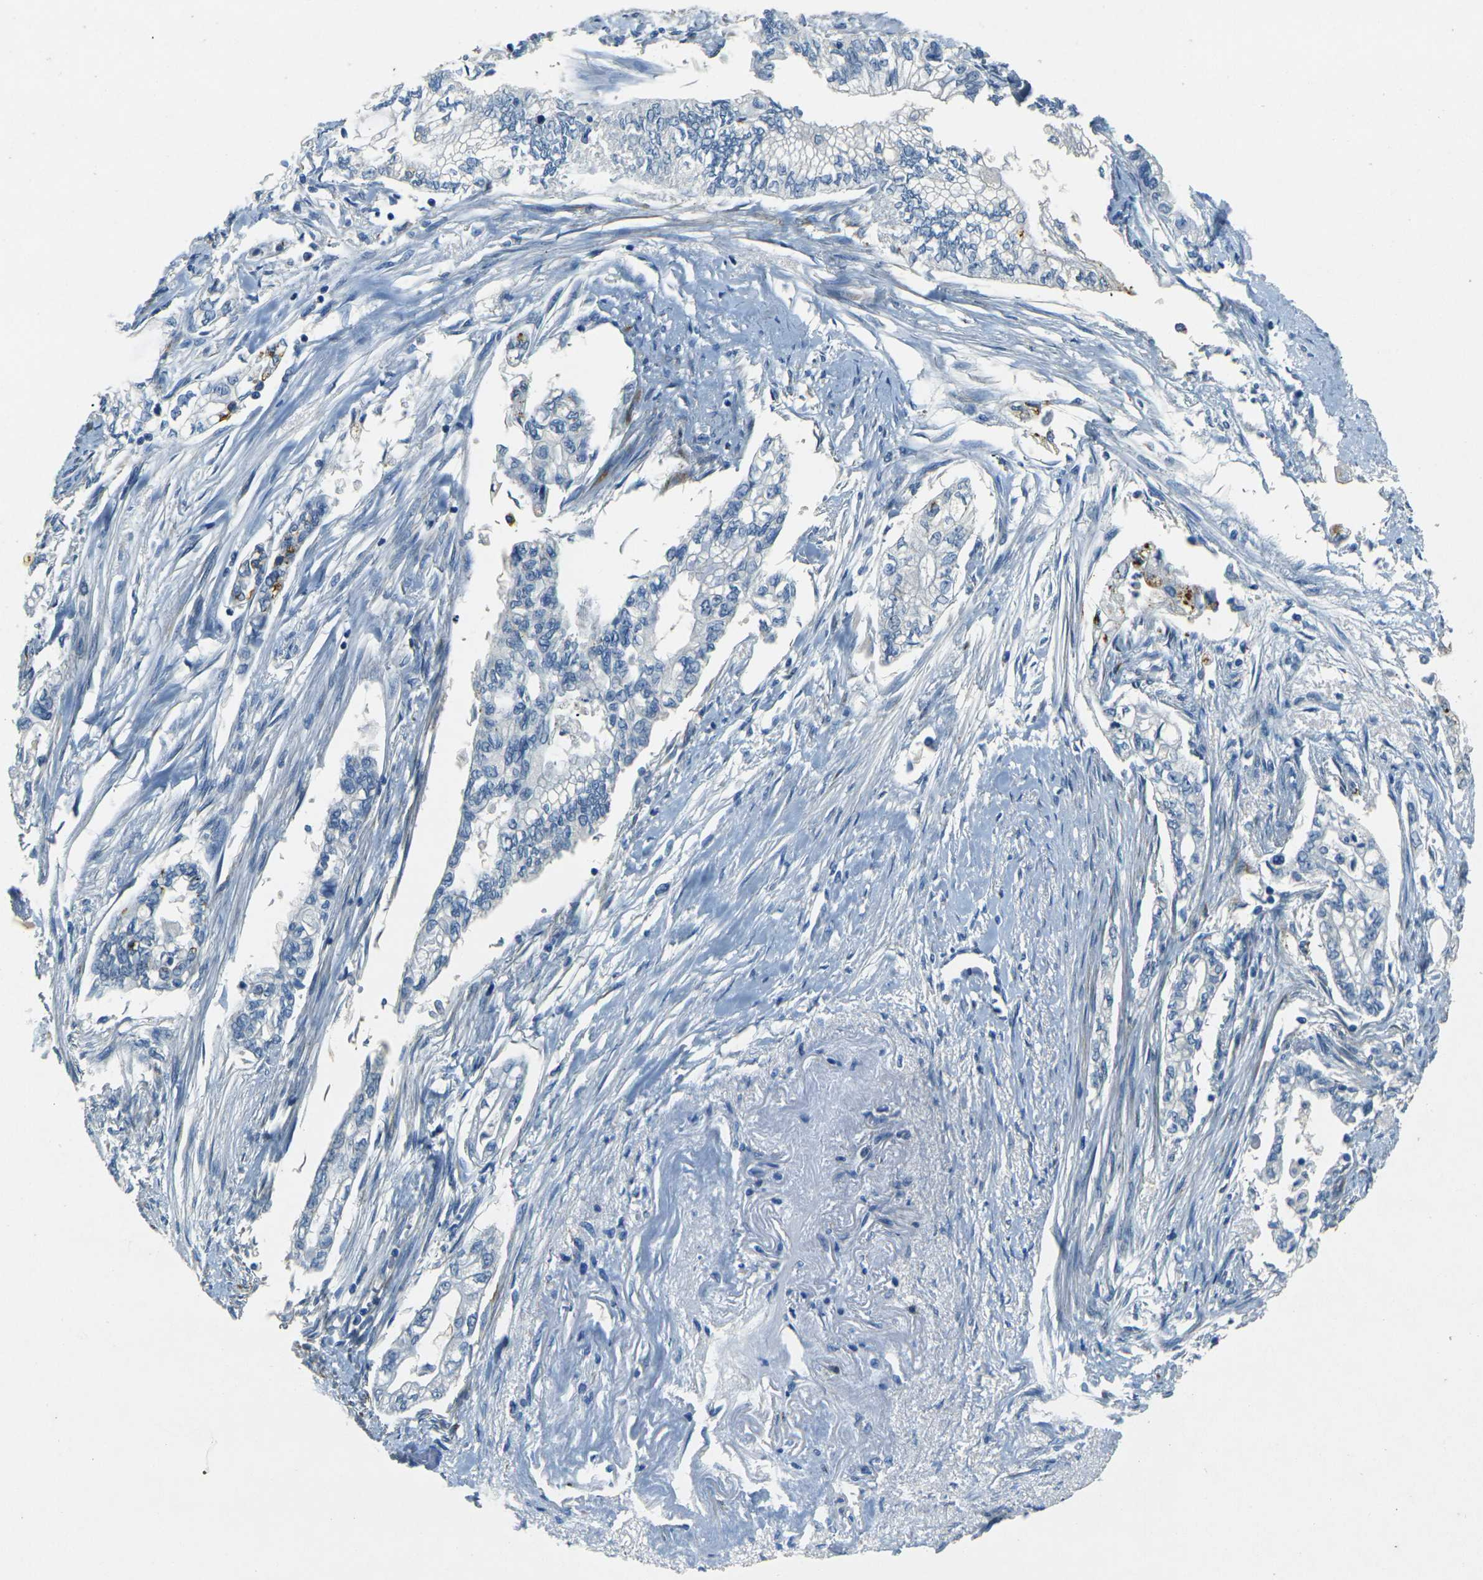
{"staining": {"intensity": "negative", "quantity": "none", "location": "none"}, "tissue": "pancreatic cancer", "cell_type": "Tumor cells", "image_type": "cancer", "snomed": [{"axis": "morphology", "description": "Normal tissue, NOS"}, {"axis": "topography", "description": "Pancreas"}], "caption": "IHC histopathology image of human pancreatic cancer stained for a protein (brown), which displays no expression in tumor cells.", "gene": "SORT1", "patient": {"sex": "male", "age": 42}}